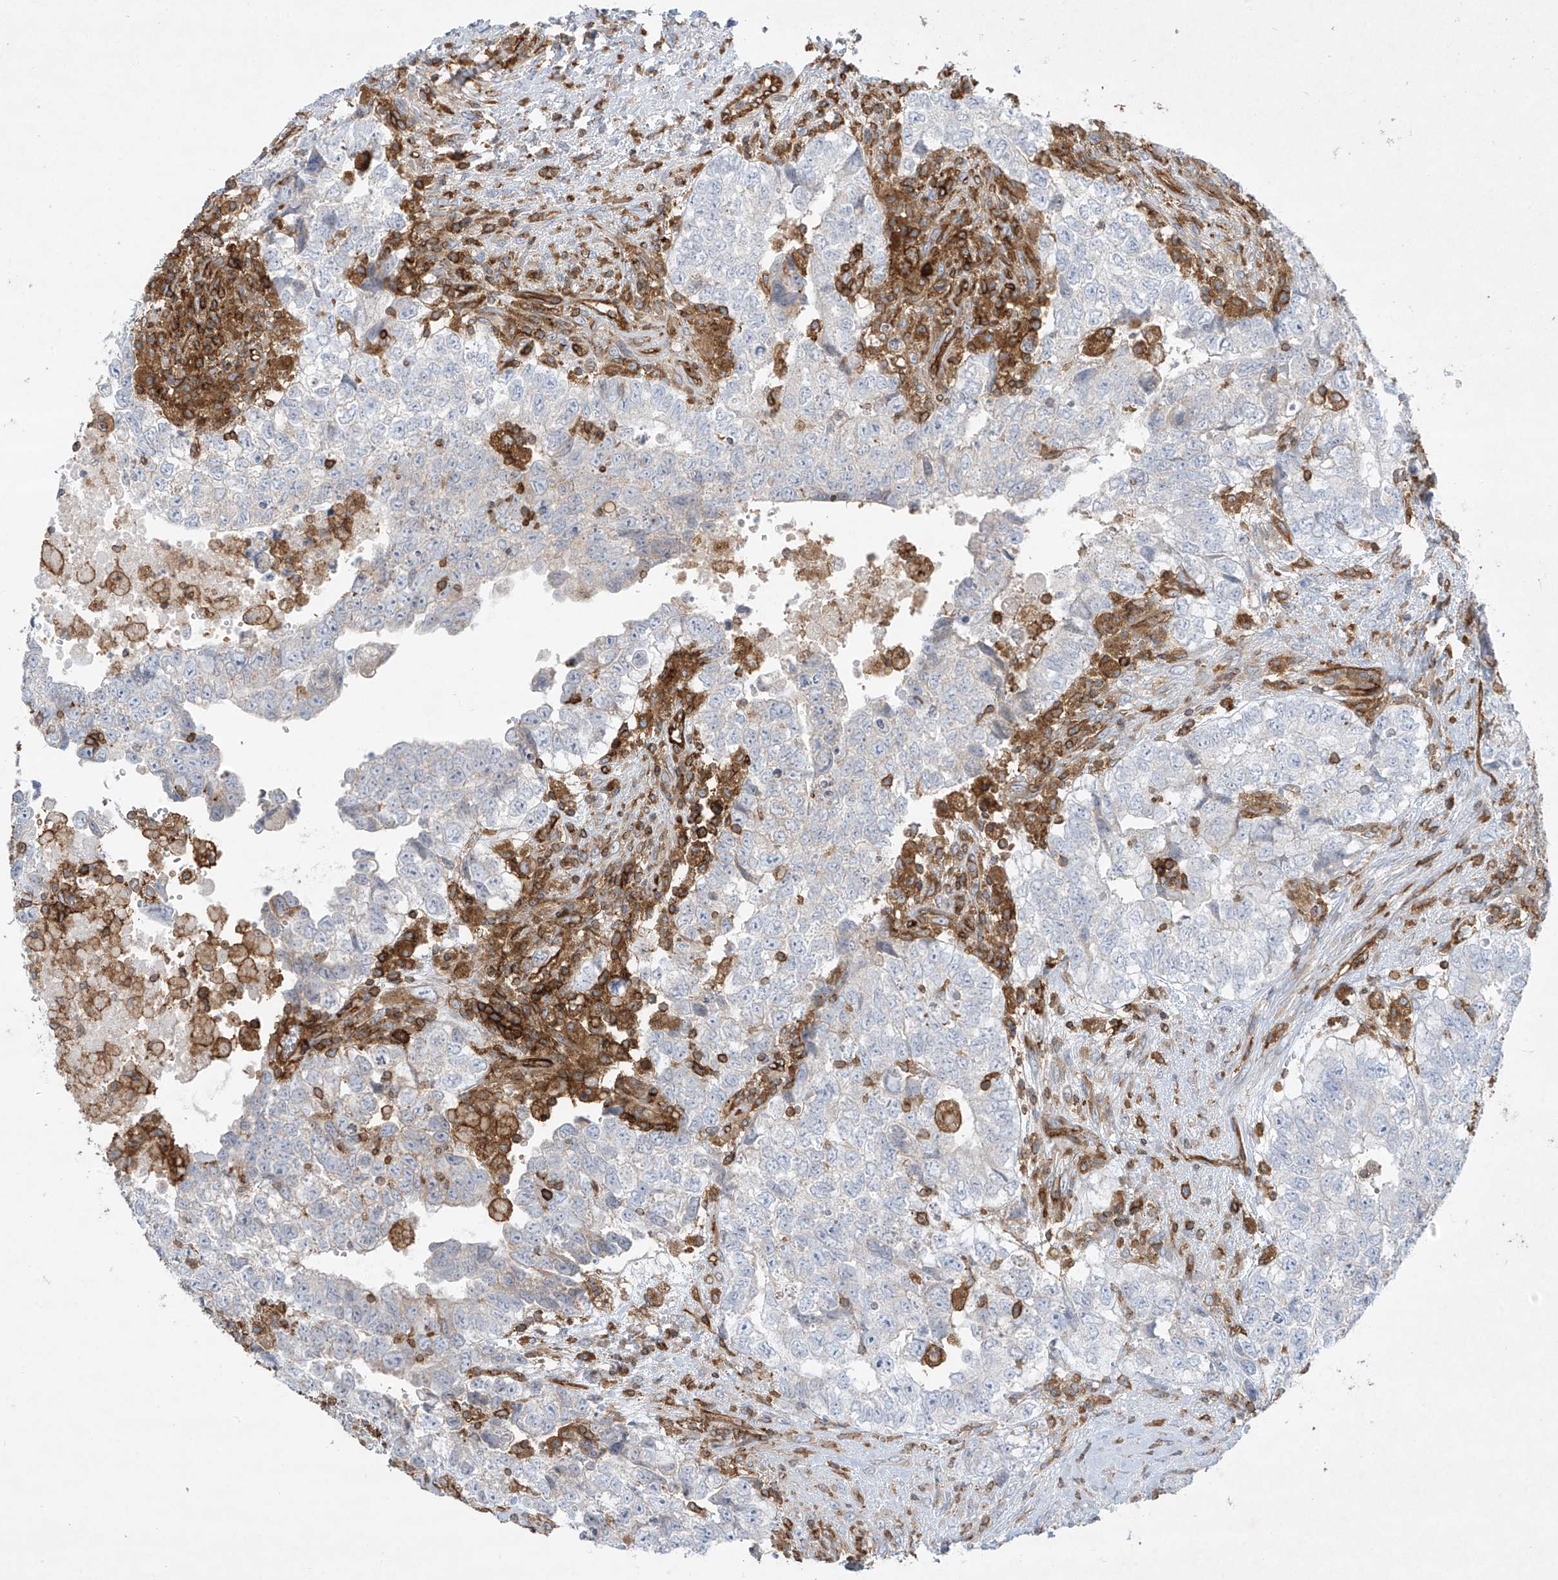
{"staining": {"intensity": "negative", "quantity": "none", "location": "none"}, "tissue": "testis cancer", "cell_type": "Tumor cells", "image_type": "cancer", "snomed": [{"axis": "morphology", "description": "Carcinoma, Embryonal, NOS"}, {"axis": "topography", "description": "Testis"}], "caption": "Embryonal carcinoma (testis) was stained to show a protein in brown. There is no significant positivity in tumor cells.", "gene": "HLA-E", "patient": {"sex": "male", "age": 37}}